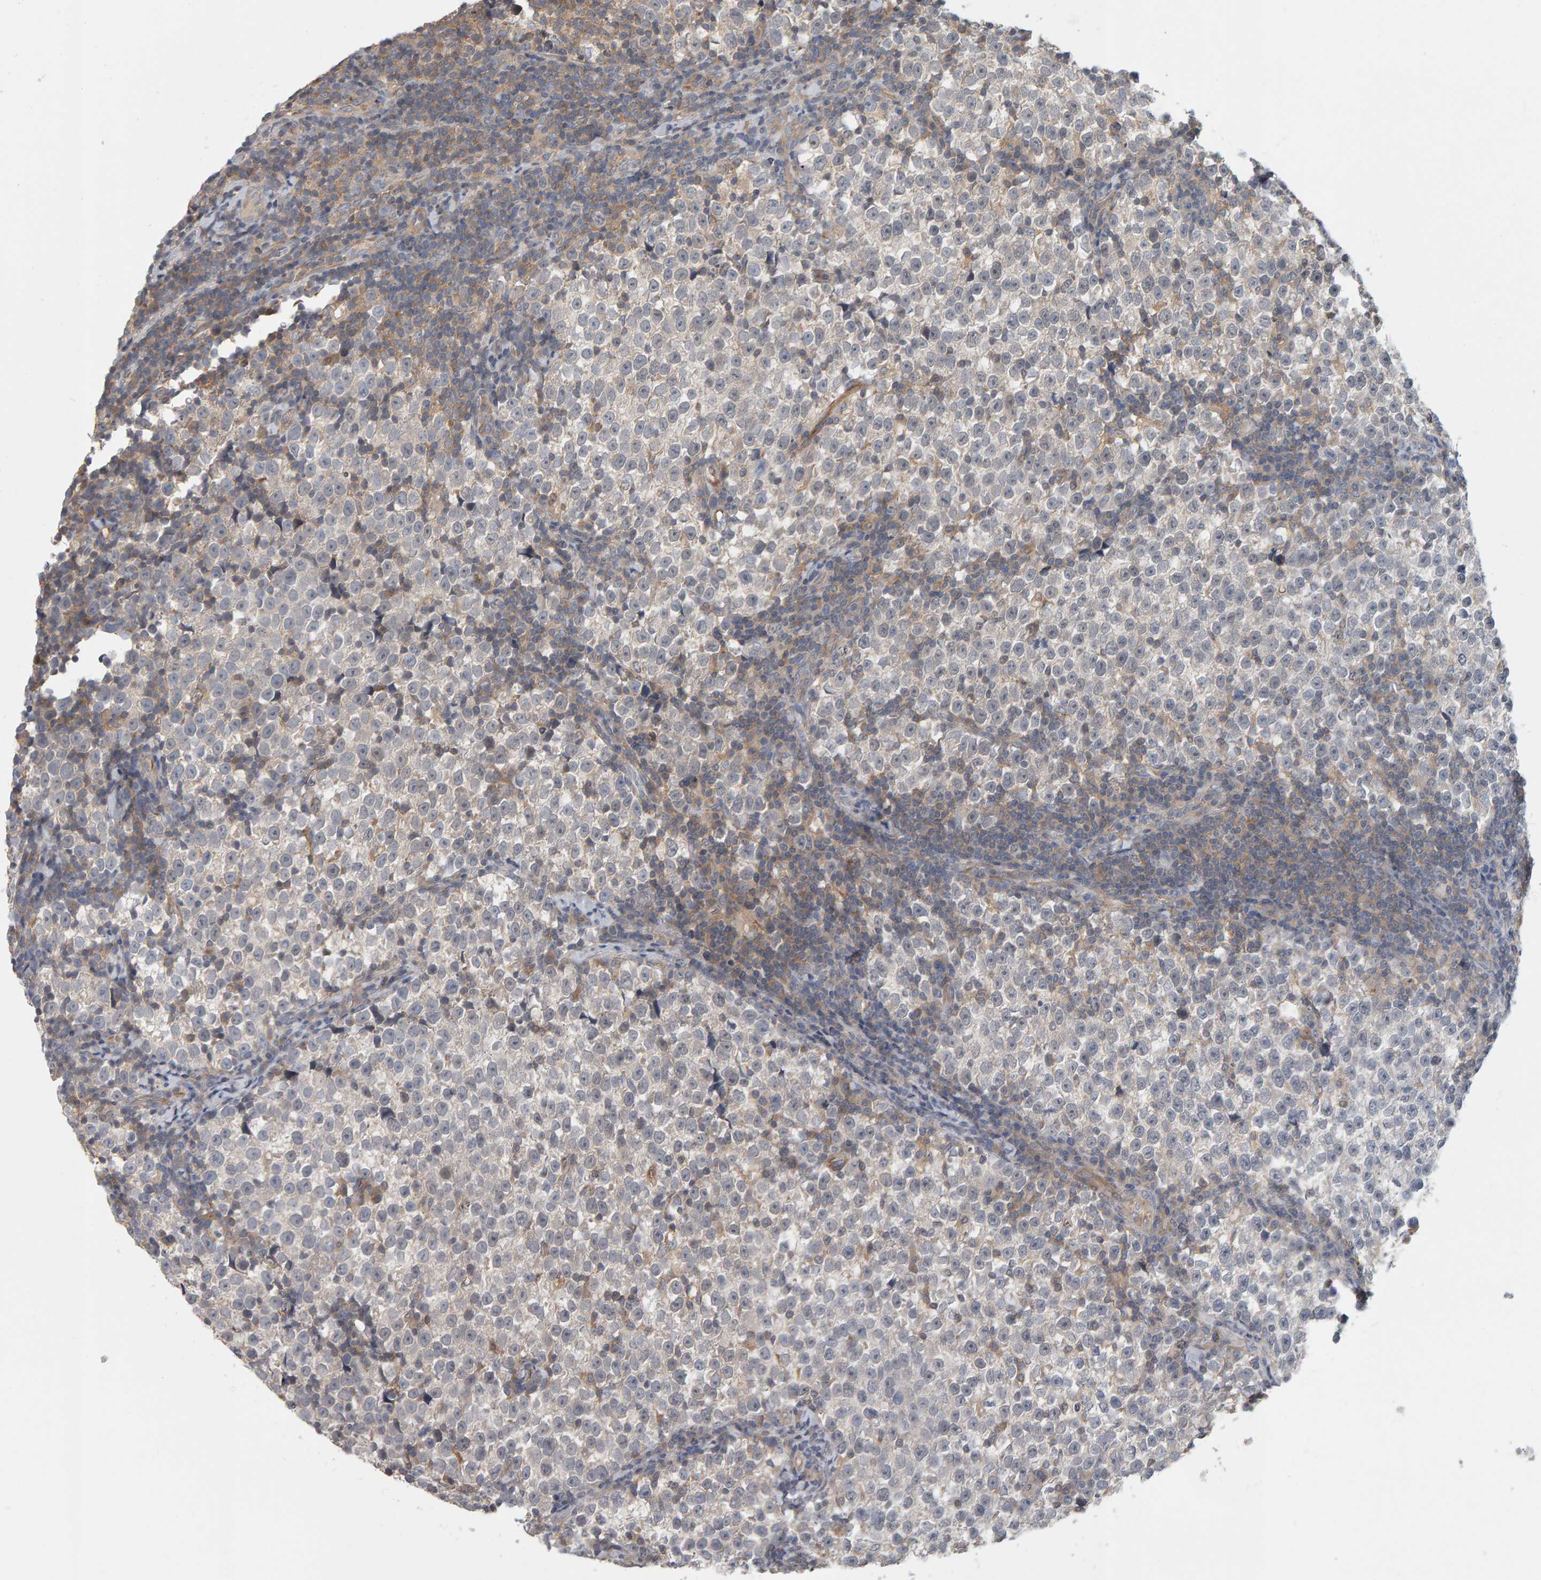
{"staining": {"intensity": "negative", "quantity": "none", "location": "none"}, "tissue": "testis cancer", "cell_type": "Tumor cells", "image_type": "cancer", "snomed": [{"axis": "morphology", "description": "Normal tissue, NOS"}, {"axis": "morphology", "description": "Seminoma, NOS"}, {"axis": "topography", "description": "Testis"}], "caption": "High power microscopy photomicrograph of an IHC photomicrograph of seminoma (testis), revealing no significant staining in tumor cells. The staining is performed using DAB (3,3'-diaminobenzidine) brown chromogen with nuclei counter-stained in using hematoxylin.", "gene": "C9orf72", "patient": {"sex": "male", "age": 43}}